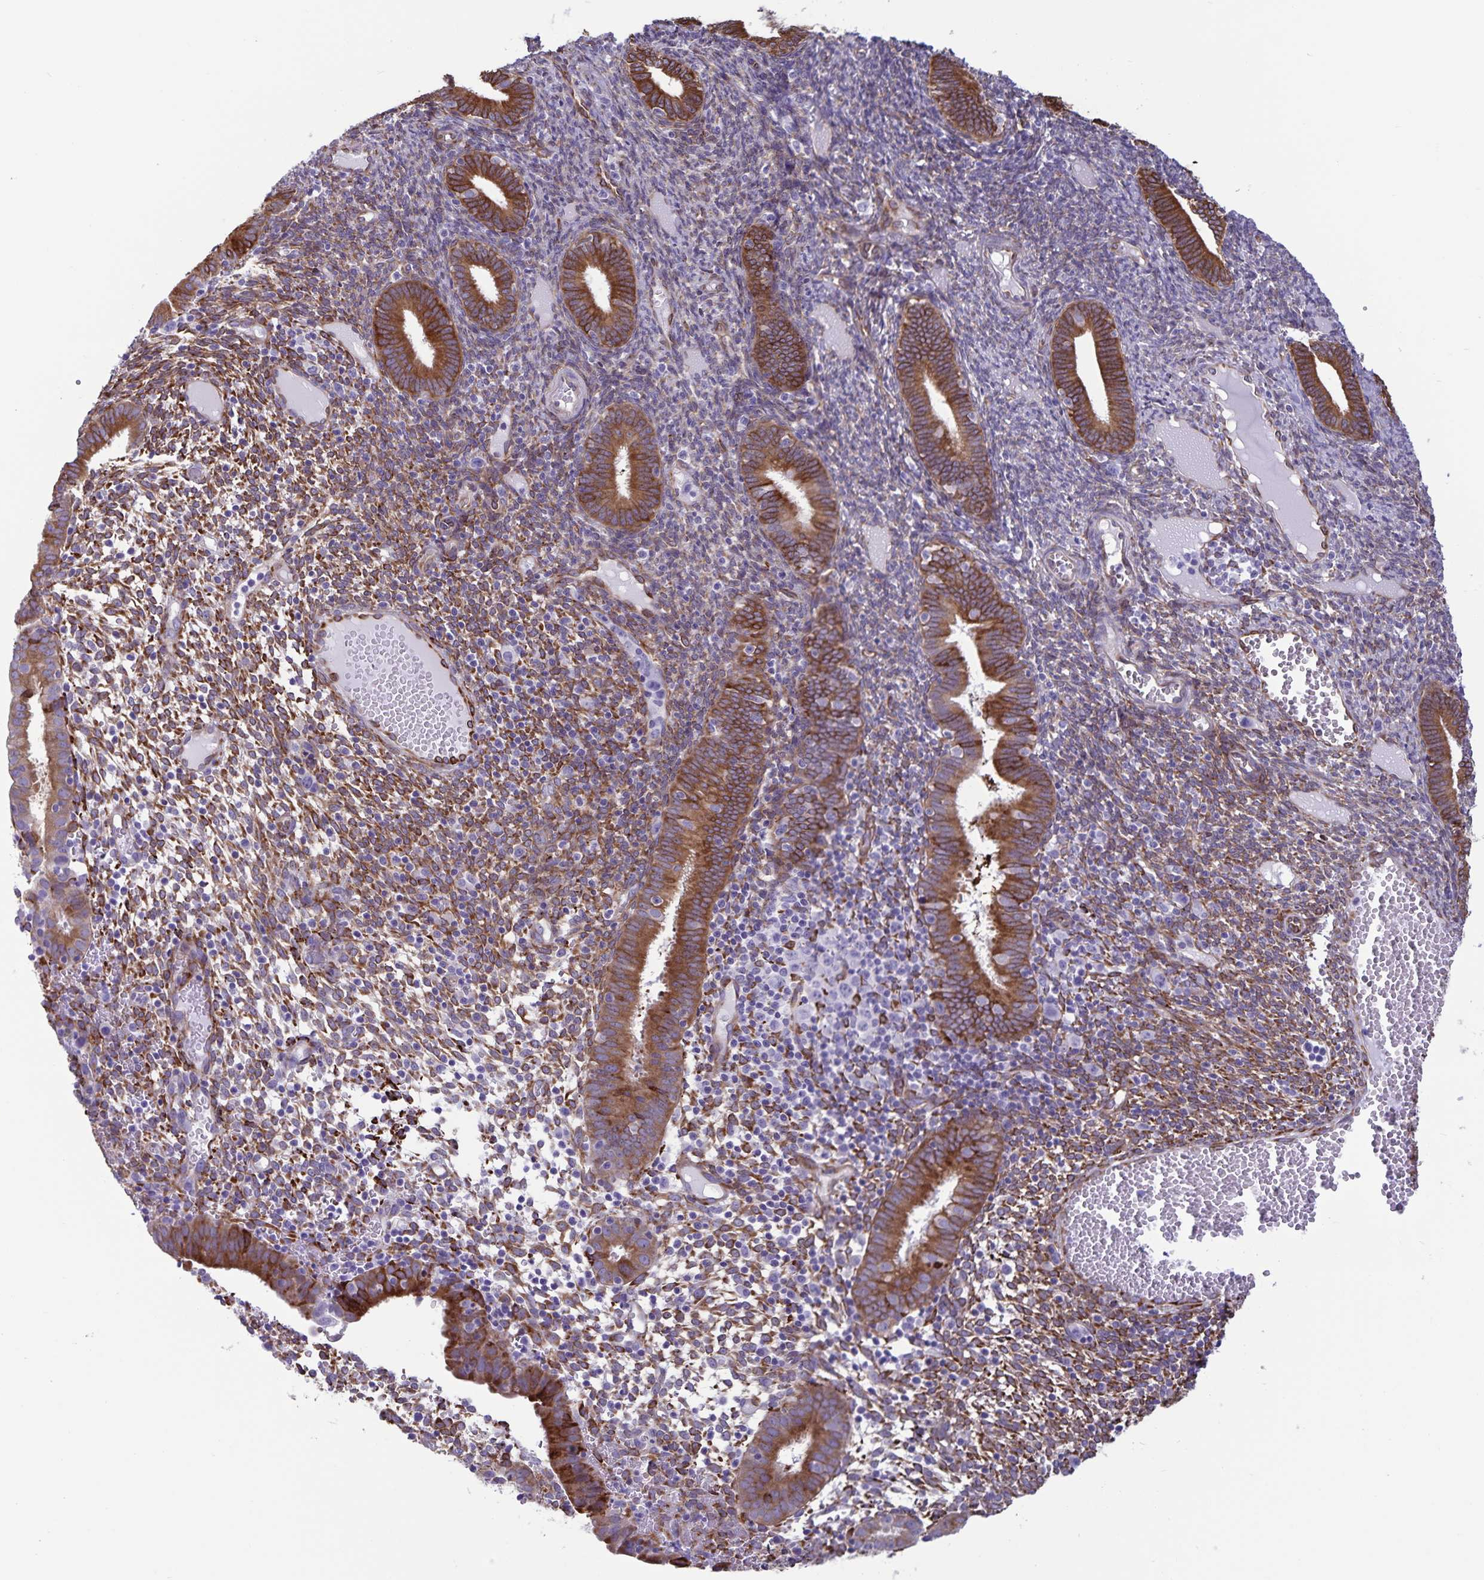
{"staining": {"intensity": "moderate", "quantity": "25%-75%", "location": "cytoplasmic/membranous"}, "tissue": "endometrium", "cell_type": "Cells in endometrial stroma", "image_type": "normal", "snomed": [{"axis": "morphology", "description": "Normal tissue, NOS"}, {"axis": "topography", "description": "Endometrium"}], "caption": "The immunohistochemical stain labels moderate cytoplasmic/membranous staining in cells in endometrial stroma of unremarkable endometrium.", "gene": "RCN1", "patient": {"sex": "female", "age": 41}}